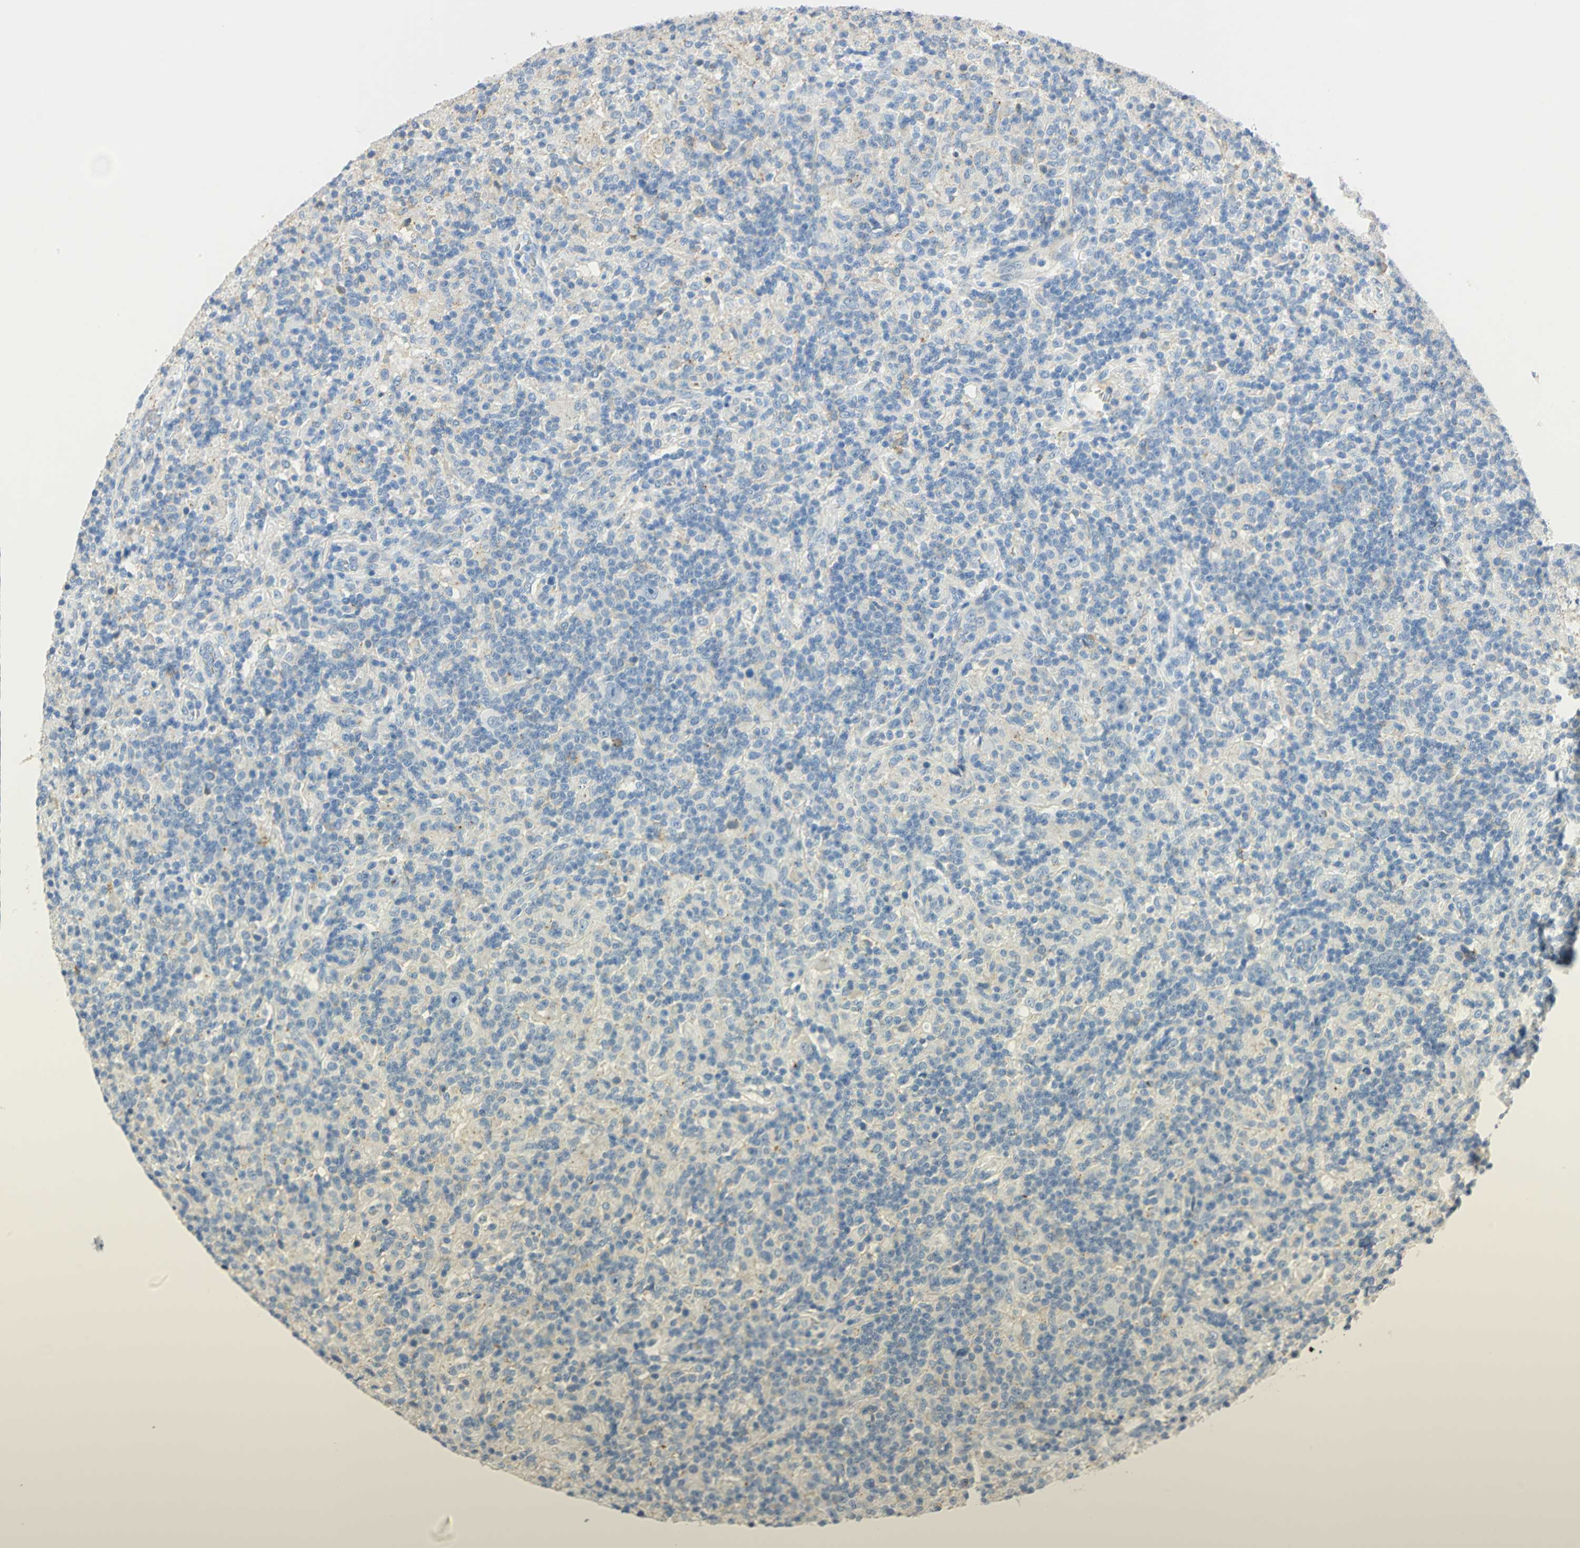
{"staining": {"intensity": "negative", "quantity": "none", "location": "none"}, "tissue": "lymphoma", "cell_type": "Tumor cells", "image_type": "cancer", "snomed": [{"axis": "morphology", "description": "Hodgkin's disease, NOS"}, {"axis": "topography", "description": "Lymph node"}], "caption": "Hodgkin's disease was stained to show a protein in brown. There is no significant staining in tumor cells.", "gene": "ANXA4", "patient": {"sex": "male", "age": 70}}